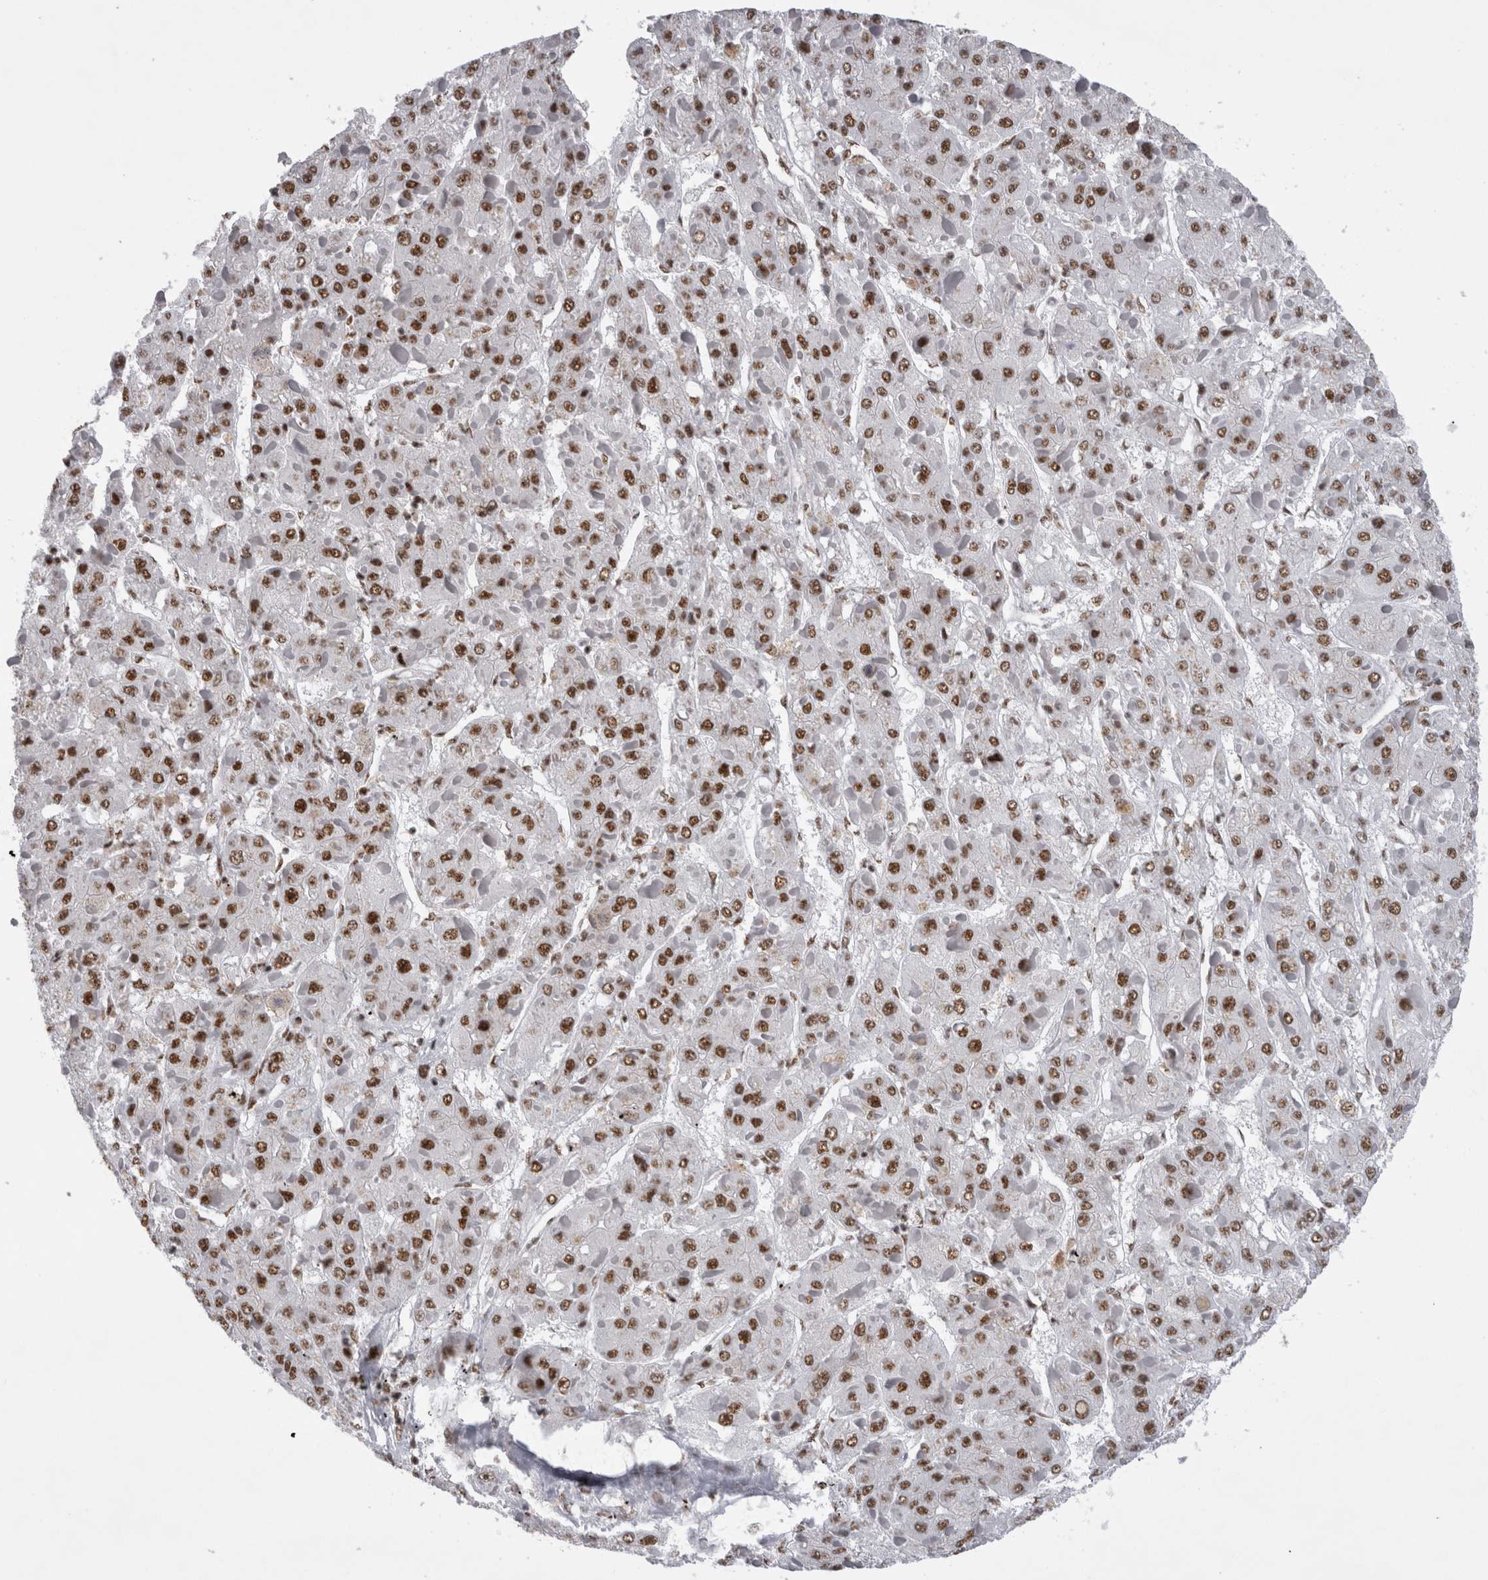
{"staining": {"intensity": "moderate", "quantity": ">75%", "location": "nuclear"}, "tissue": "liver cancer", "cell_type": "Tumor cells", "image_type": "cancer", "snomed": [{"axis": "morphology", "description": "Carcinoma, Hepatocellular, NOS"}, {"axis": "topography", "description": "Liver"}], "caption": "Immunohistochemical staining of liver cancer (hepatocellular carcinoma) exhibits moderate nuclear protein staining in approximately >75% of tumor cells. (DAB = brown stain, brightfield microscopy at high magnification).", "gene": "CDK11A", "patient": {"sex": "female", "age": 73}}